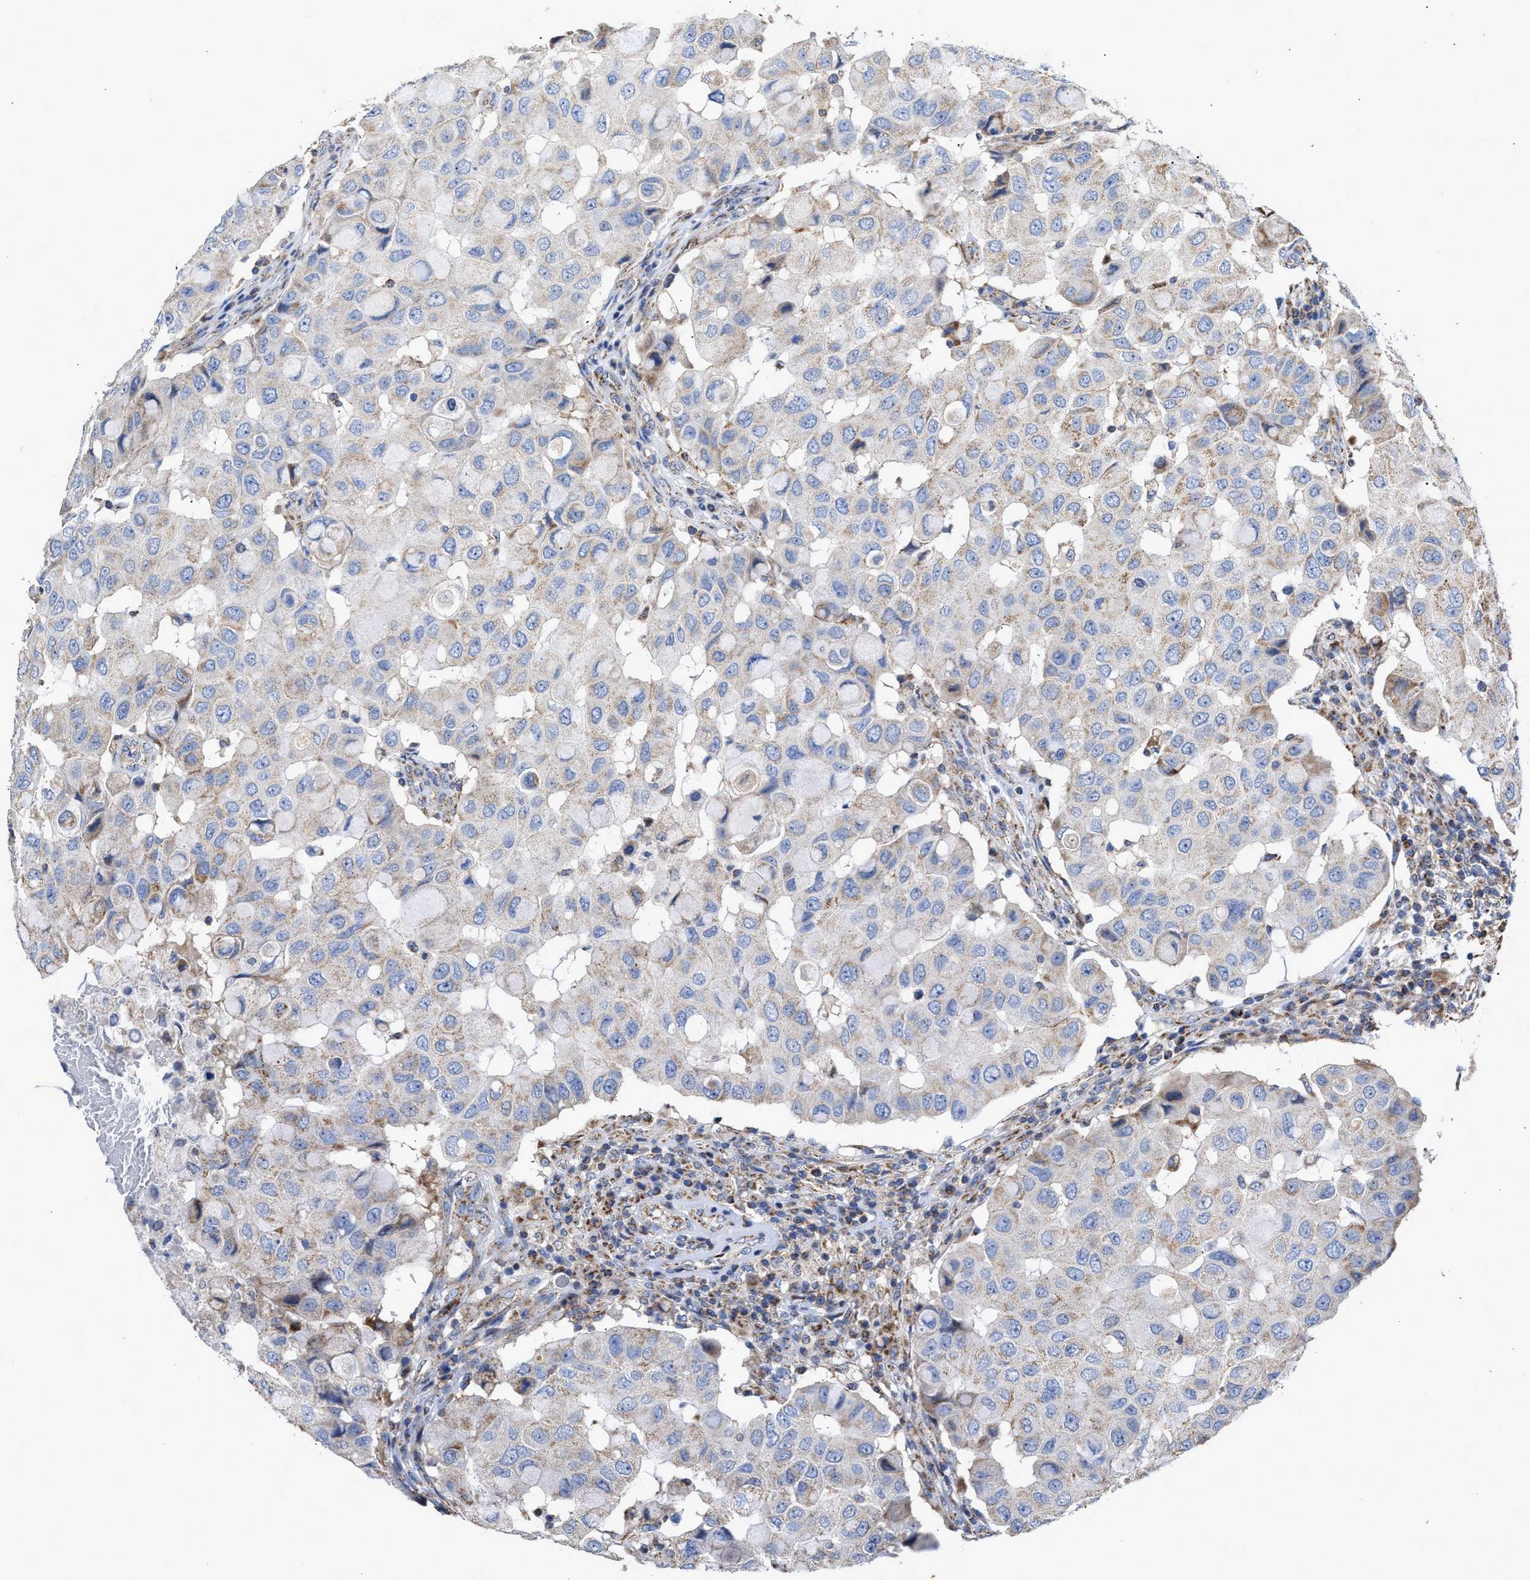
{"staining": {"intensity": "weak", "quantity": "<25%", "location": "cytoplasmic/membranous"}, "tissue": "breast cancer", "cell_type": "Tumor cells", "image_type": "cancer", "snomed": [{"axis": "morphology", "description": "Duct carcinoma"}, {"axis": "topography", "description": "Breast"}], "caption": "Immunohistochemical staining of human breast intraductal carcinoma displays no significant staining in tumor cells.", "gene": "MECR", "patient": {"sex": "female", "age": 27}}